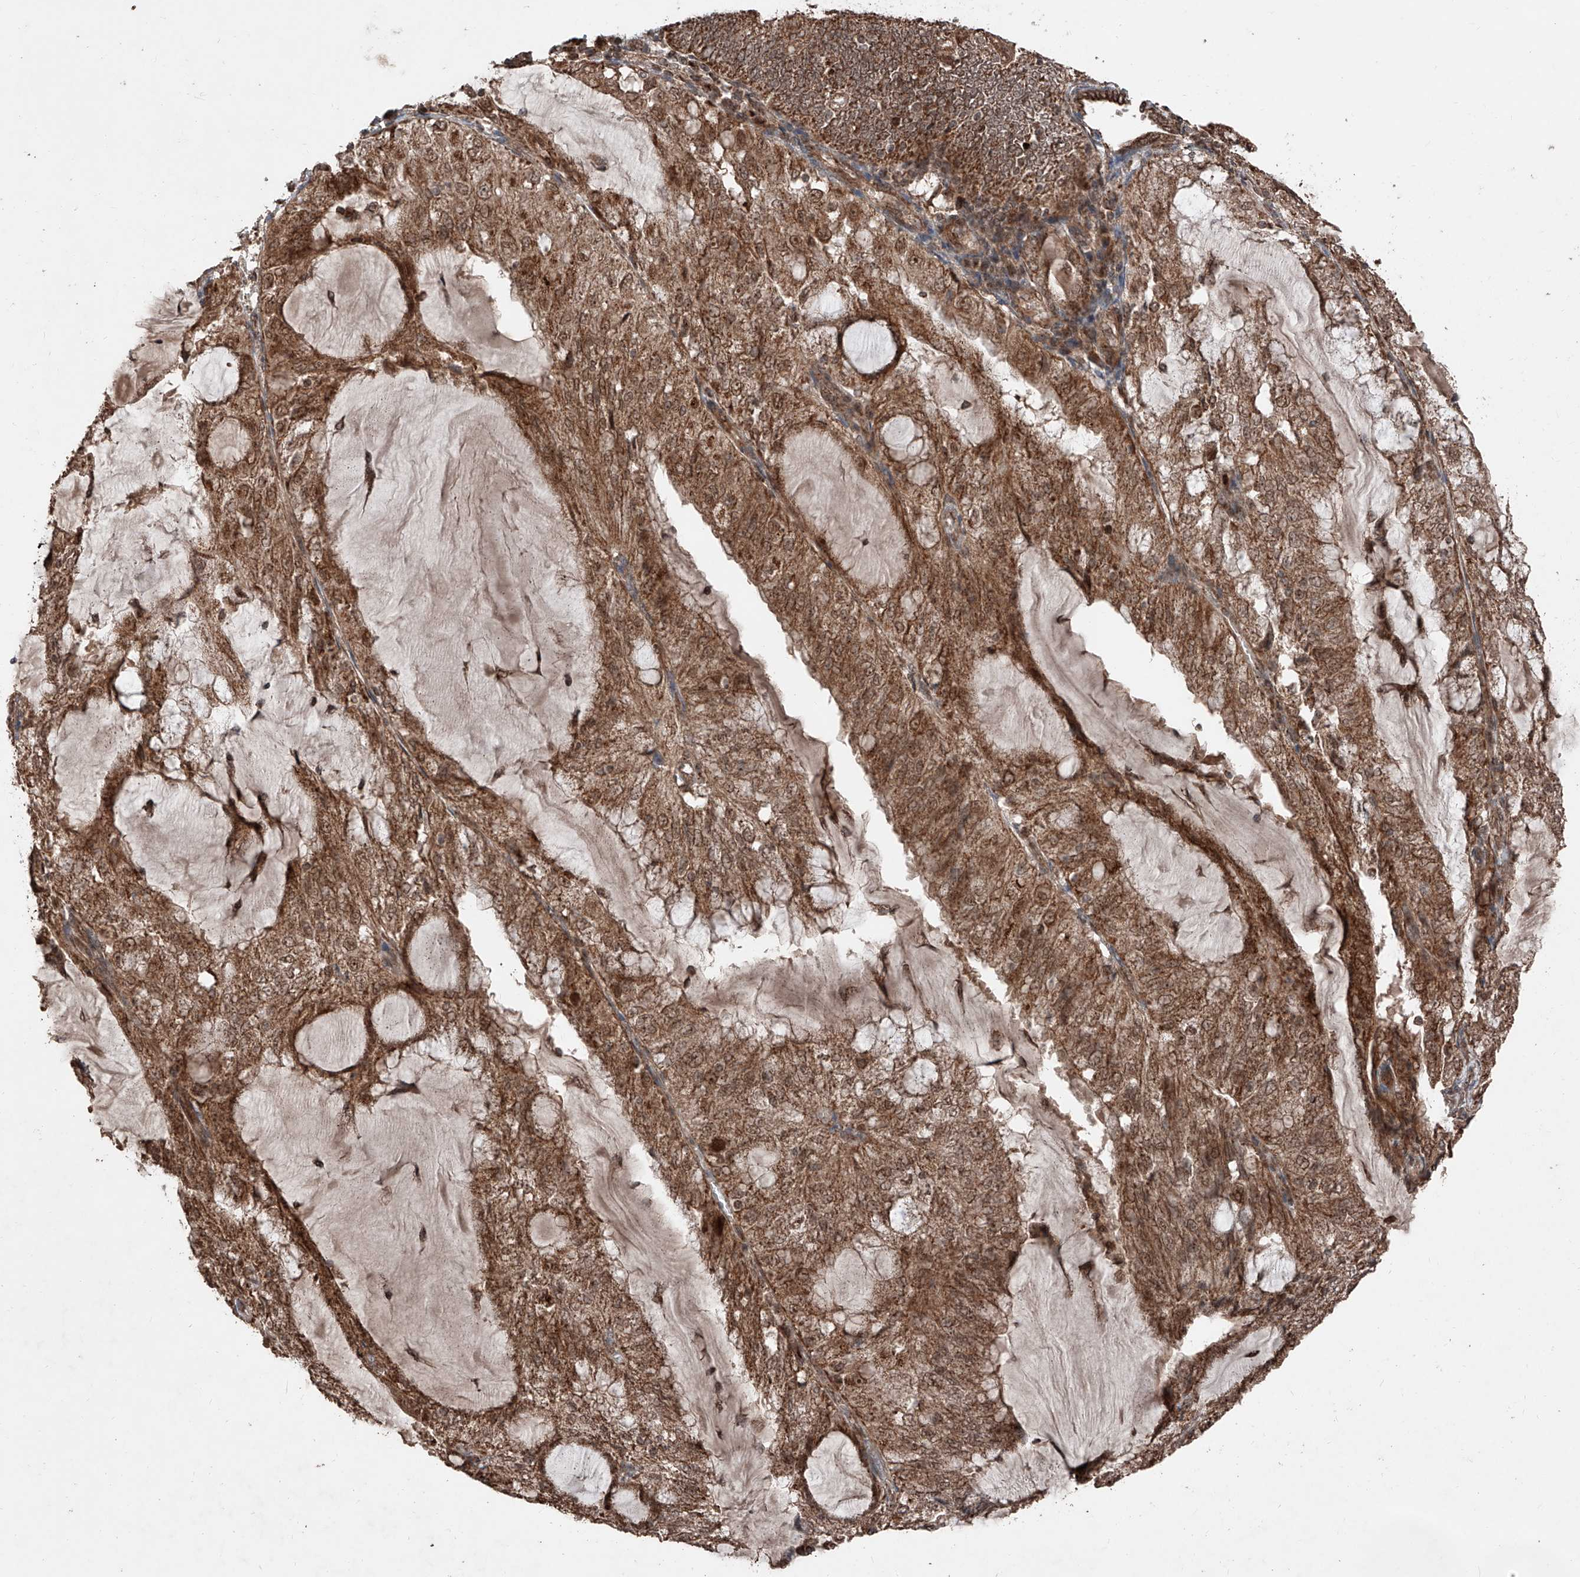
{"staining": {"intensity": "strong", "quantity": ">75%", "location": "cytoplasmic/membranous,nuclear"}, "tissue": "endometrial cancer", "cell_type": "Tumor cells", "image_type": "cancer", "snomed": [{"axis": "morphology", "description": "Adenocarcinoma, NOS"}, {"axis": "topography", "description": "Endometrium"}], "caption": "Human endometrial cancer (adenocarcinoma) stained for a protein (brown) displays strong cytoplasmic/membranous and nuclear positive staining in approximately >75% of tumor cells.", "gene": "ZSCAN29", "patient": {"sex": "female", "age": 81}}